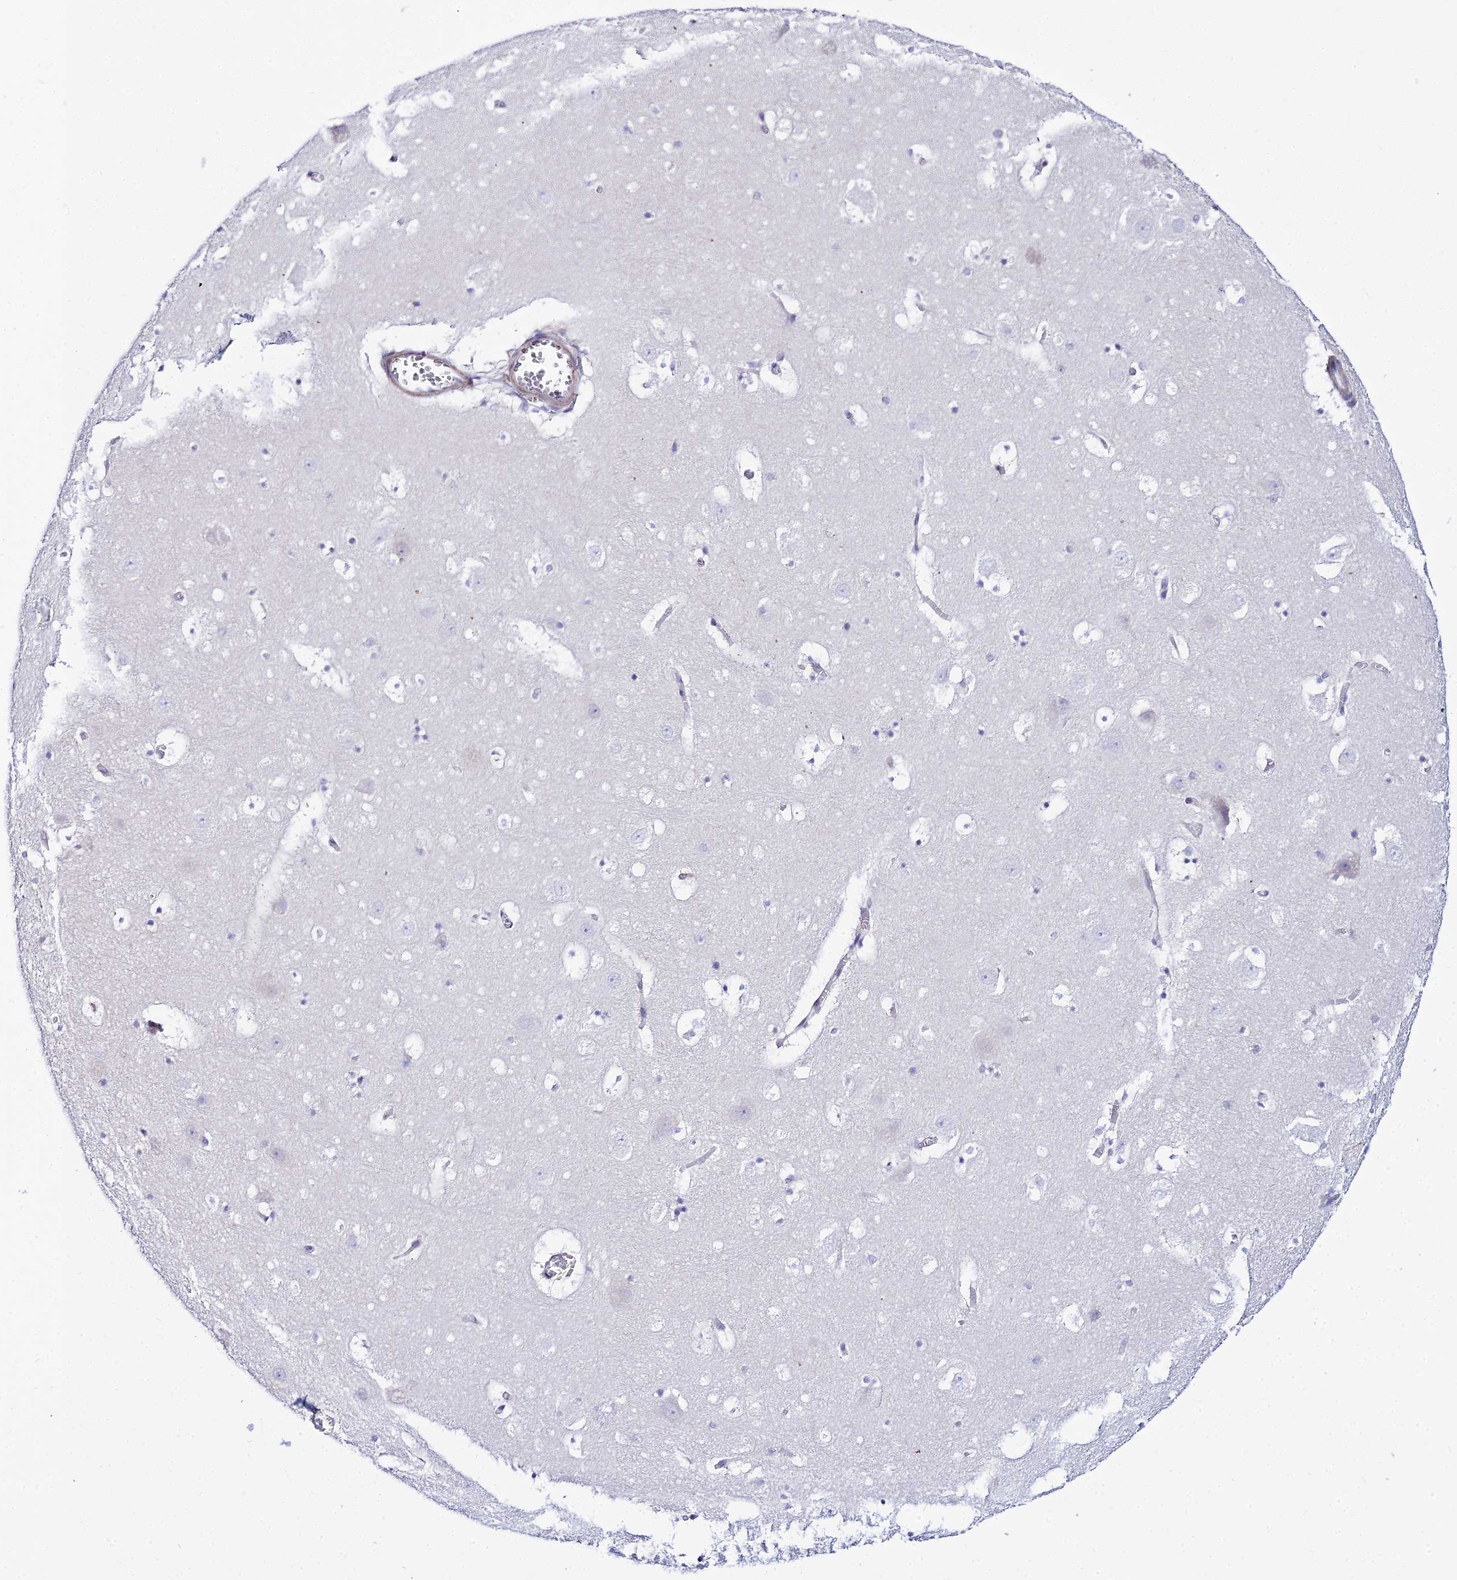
{"staining": {"intensity": "negative", "quantity": "none", "location": "none"}, "tissue": "hippocampus", "cell_type": "Glial cells", "image_type": "normal", "snomed": [{"axis": "morphology", "description": "Normal tissue, NOS"}, {"axis": "topography", "description": "Hippocampus"}], "caption": "IHC histopathology image of normal hippocampus: hippocampus stained with DAB (3,3'-diaminobenzidine) displays no significant protein expression in glial cells. Nuclei are stained in blue.", "gene": "ZNF628", "patient": {"sex": "male", "age": 45}}